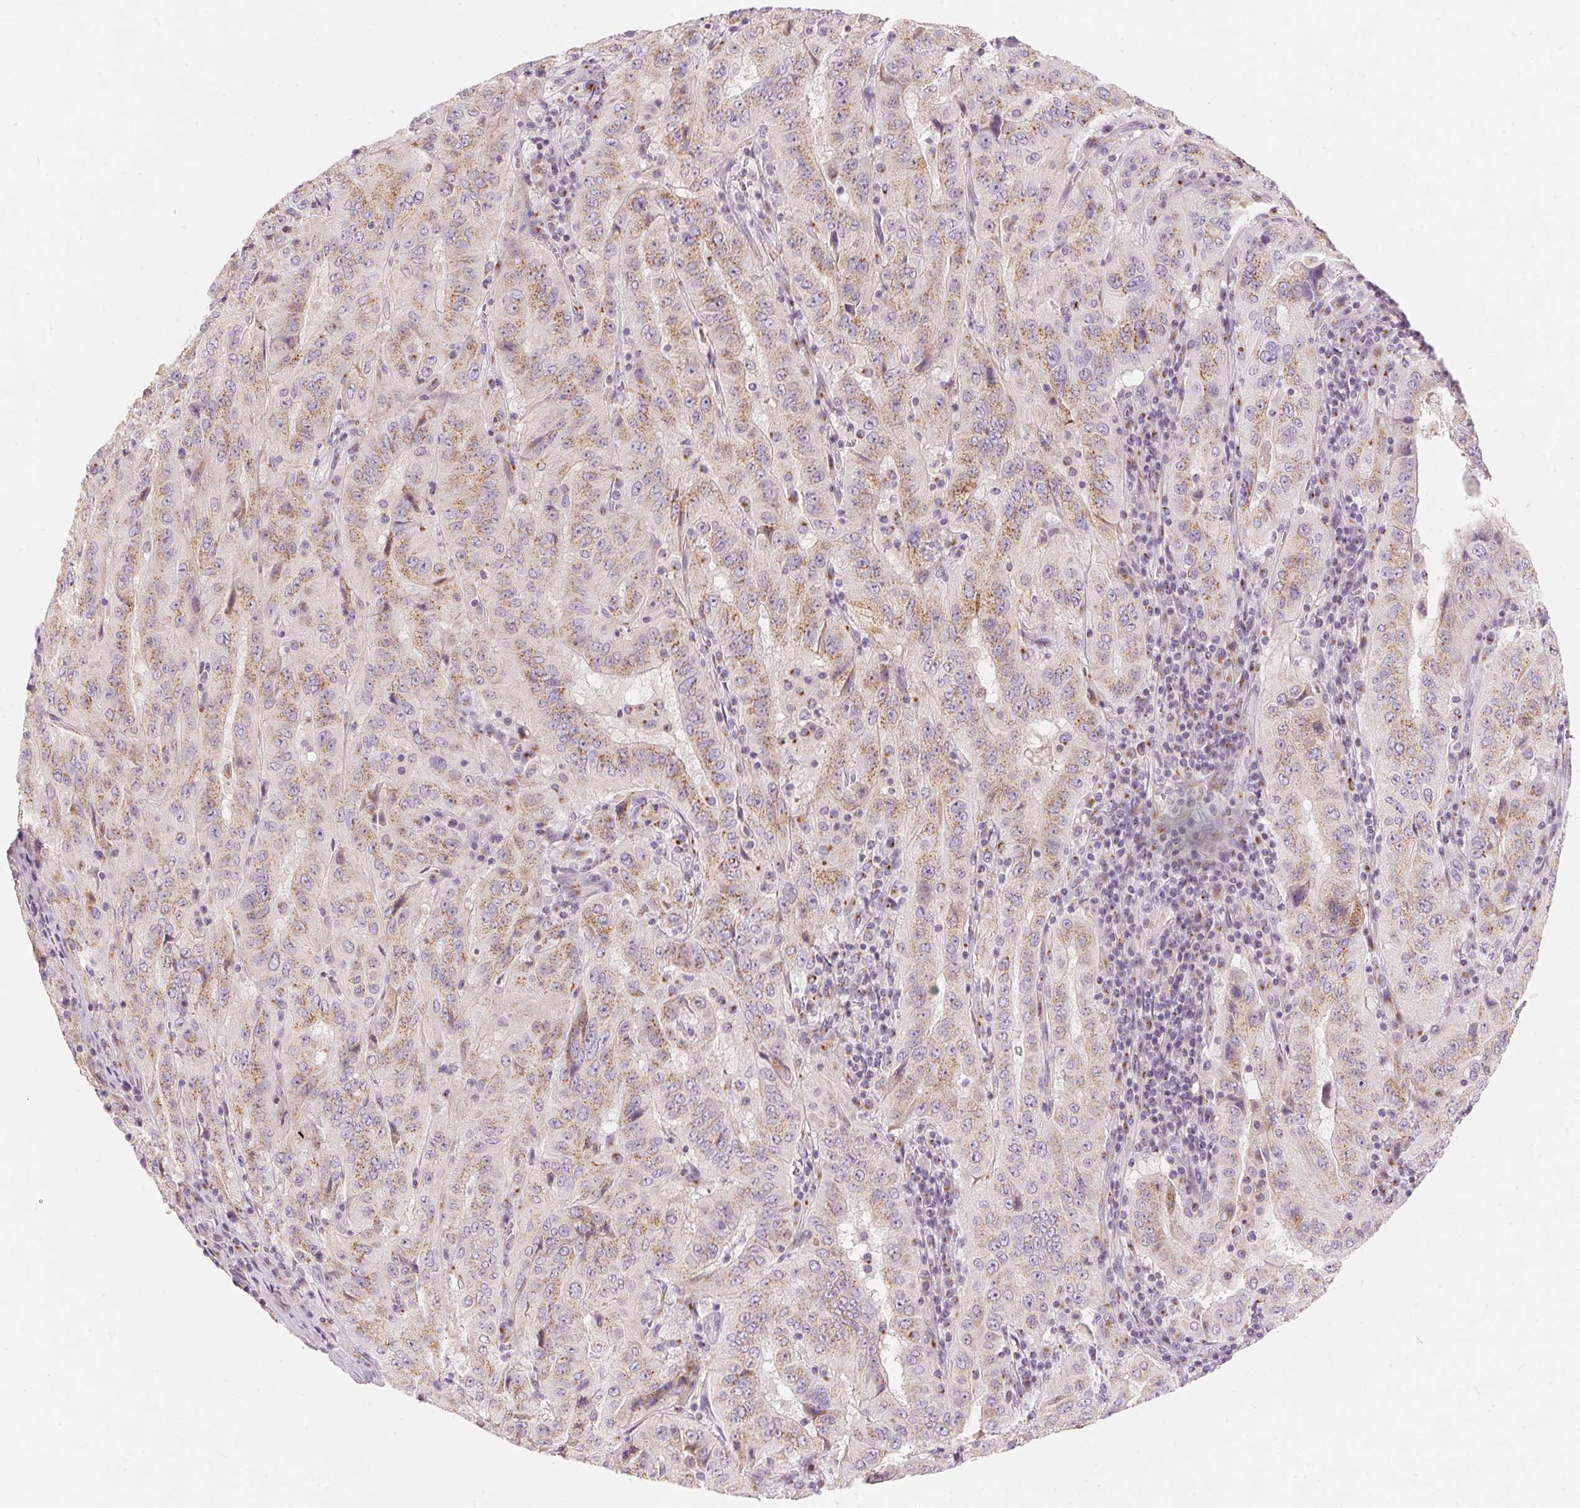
{"staining": {"intensity": "weak", "quantity": ">75%", "location": "cytoplasmic/membranous"}, "tissue": "pancreatic cancer", "cell_type": "Tumor cells", "image_type": "cancer", "snomed": [{"axis": "morphology", "description": "Adenocarcinoma, NOS"}, {"axis": "topography", "description": "Pancreas"}], "caption": "A photomicrograph showing weak cytoplasmic/membranous expression in approximately >75% of tumor cells in pancreatic cancer (adenocarcinoma), as visualized by brown immunohistochemical staining.", "gene": "DRAM2", "patient": {"sex": "male", "age": 63}}